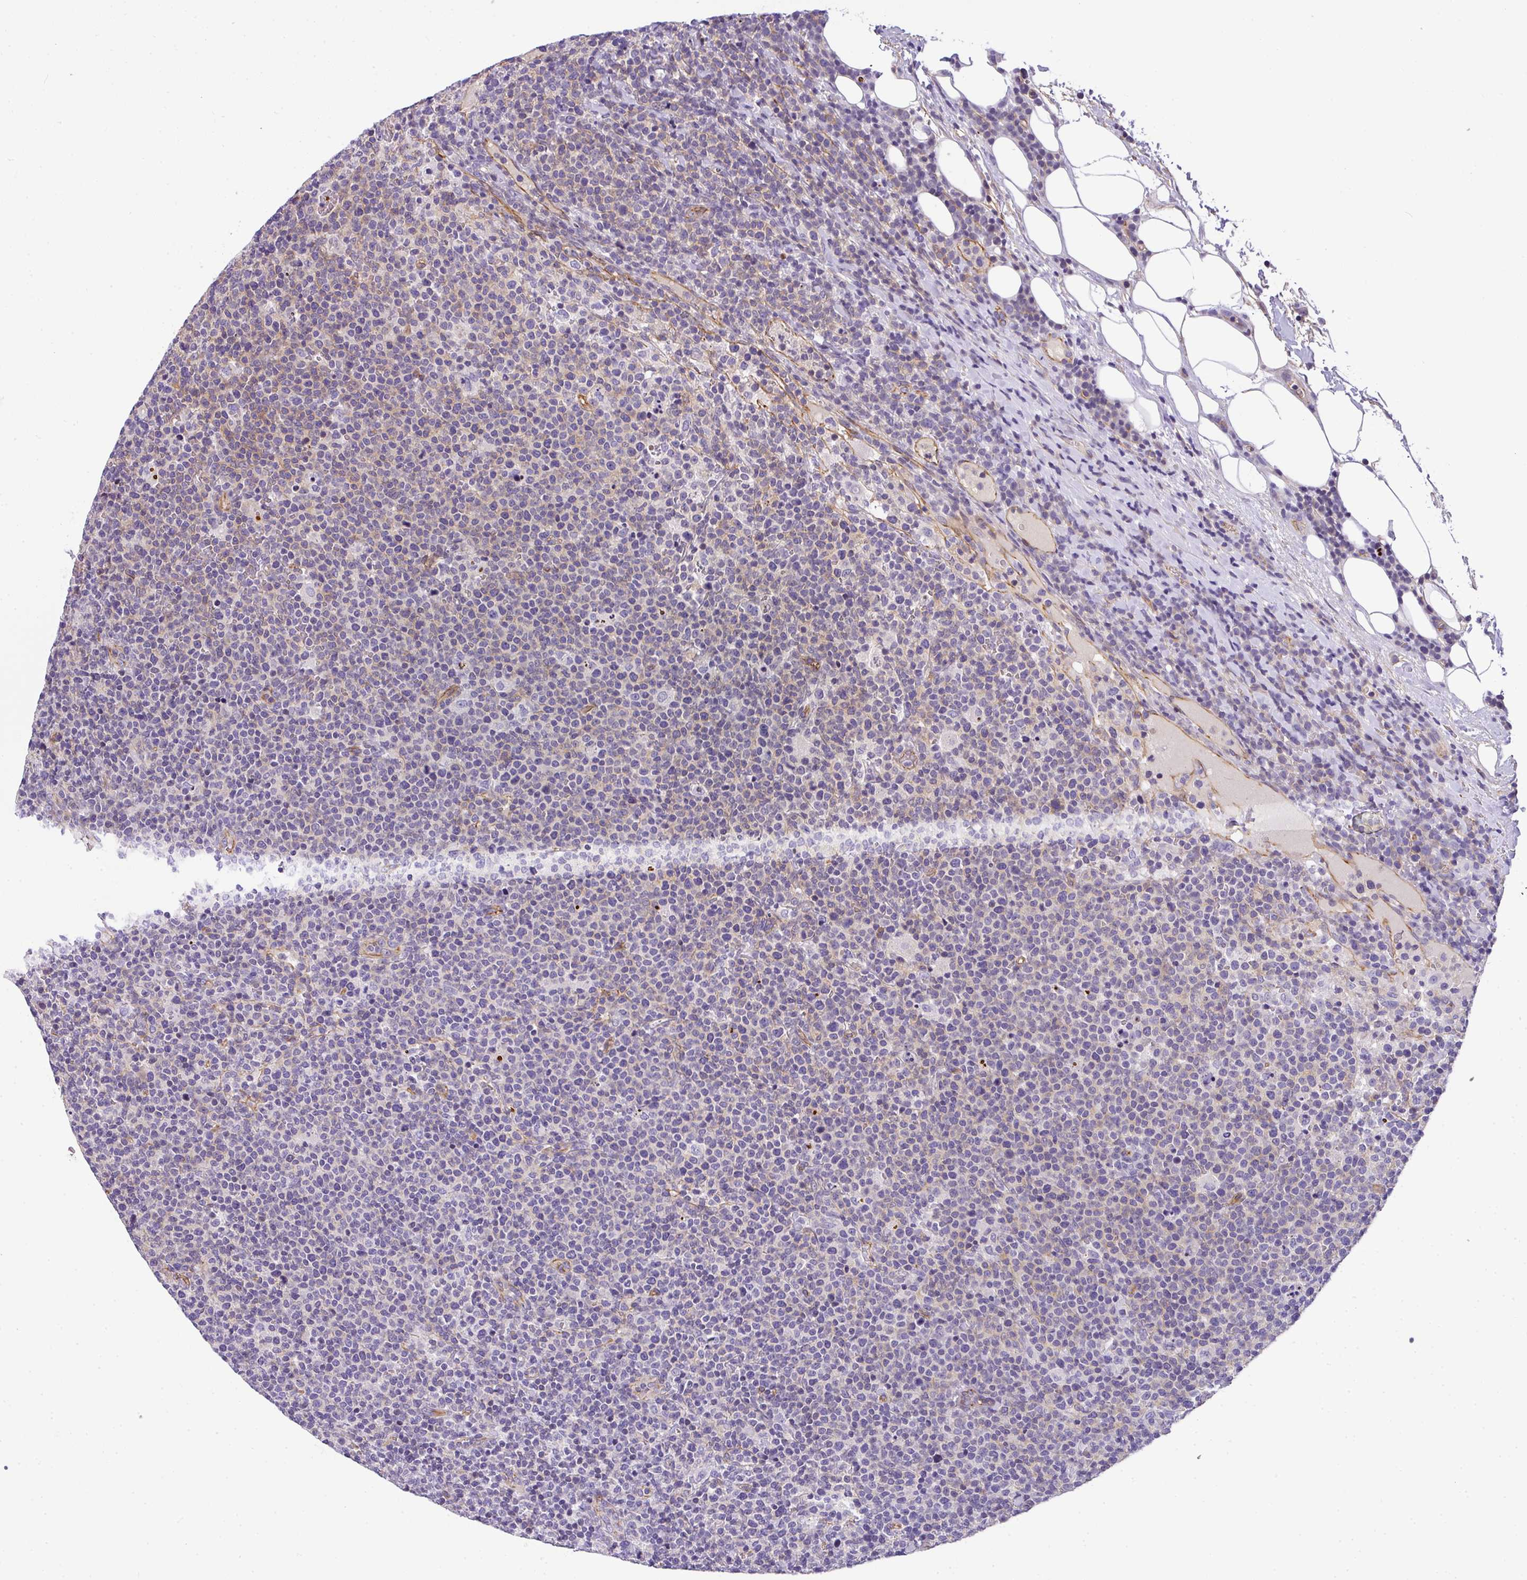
{"staining": {"intensity": "negative", "quantity": "none", "location": "none"}, "tissue": "lymphoma", "cell_type": "Tumor cells", "image_type": "cancer", "snomed": [{"axis": "morphology", "description": "Malignant lymphoma, non-Hodgkin's type, High grade"}, {"axis": "topography", "description": "Lymph node"}], "caption": "A micrograph of human high-grade malignant lymphoma, non-Hodgkin's type is negative for staining in tumor cells.", "gene": "OR11H4", "patient": {"sex": "male", "age": 61}}